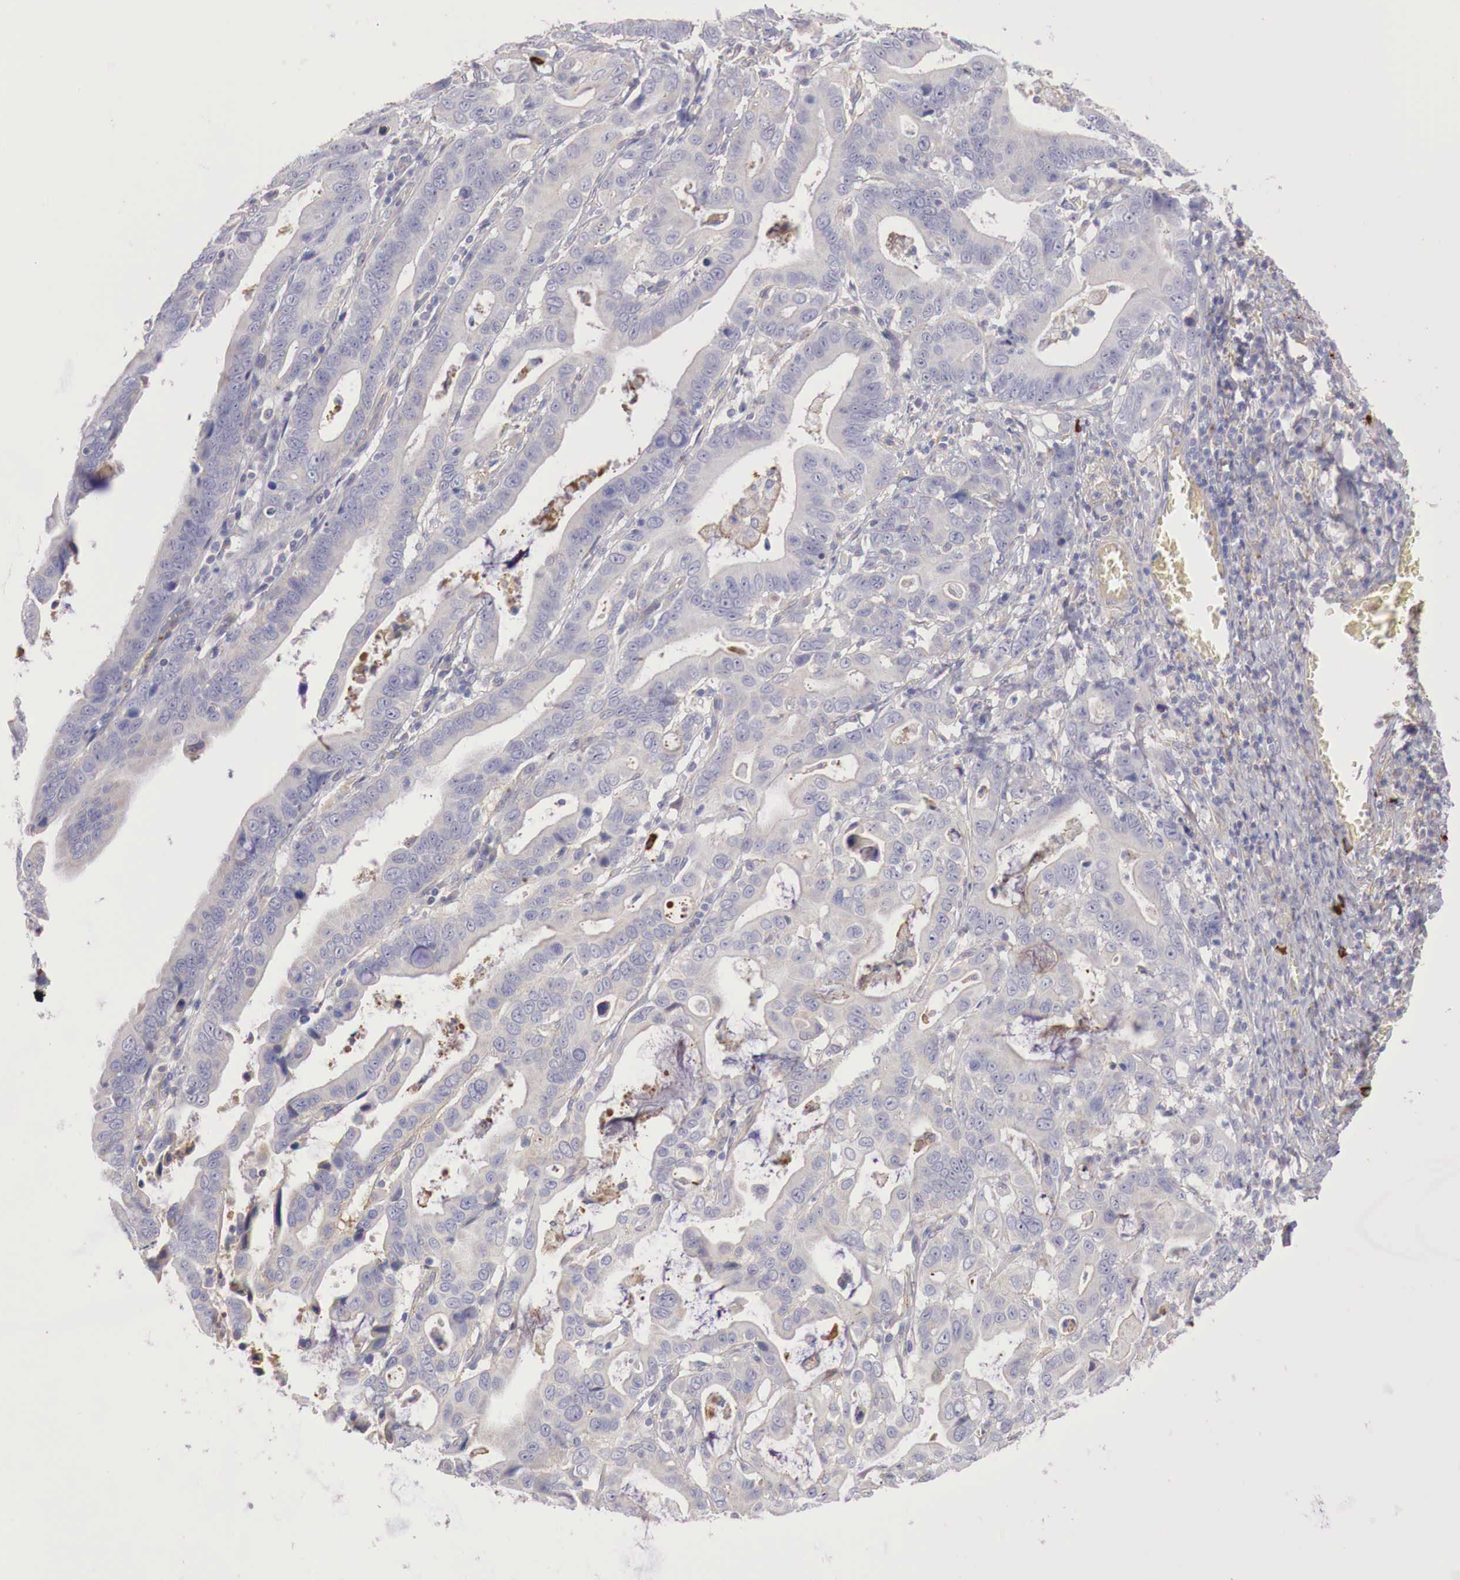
{"staining": {"intensity": "negative", "quantity": "none", "location": "none"}, "tissue": "stomach cancer", "cell_type": "Tumor cells", "image_type": "cancer", "snomed": [{"axis": "morphology", "description": "Adenocarcinoma, NOS"}, {"axis": "topography", "description": "Stomach, upper"}], "caption": "Immunohistochemistry (IHC) image of human stomach cancer stained for a protein (brown), which exhibits no staining in tumor cells.", "gene": "KLHDC7B", "patient": {"sex": "male", "age": 63}}